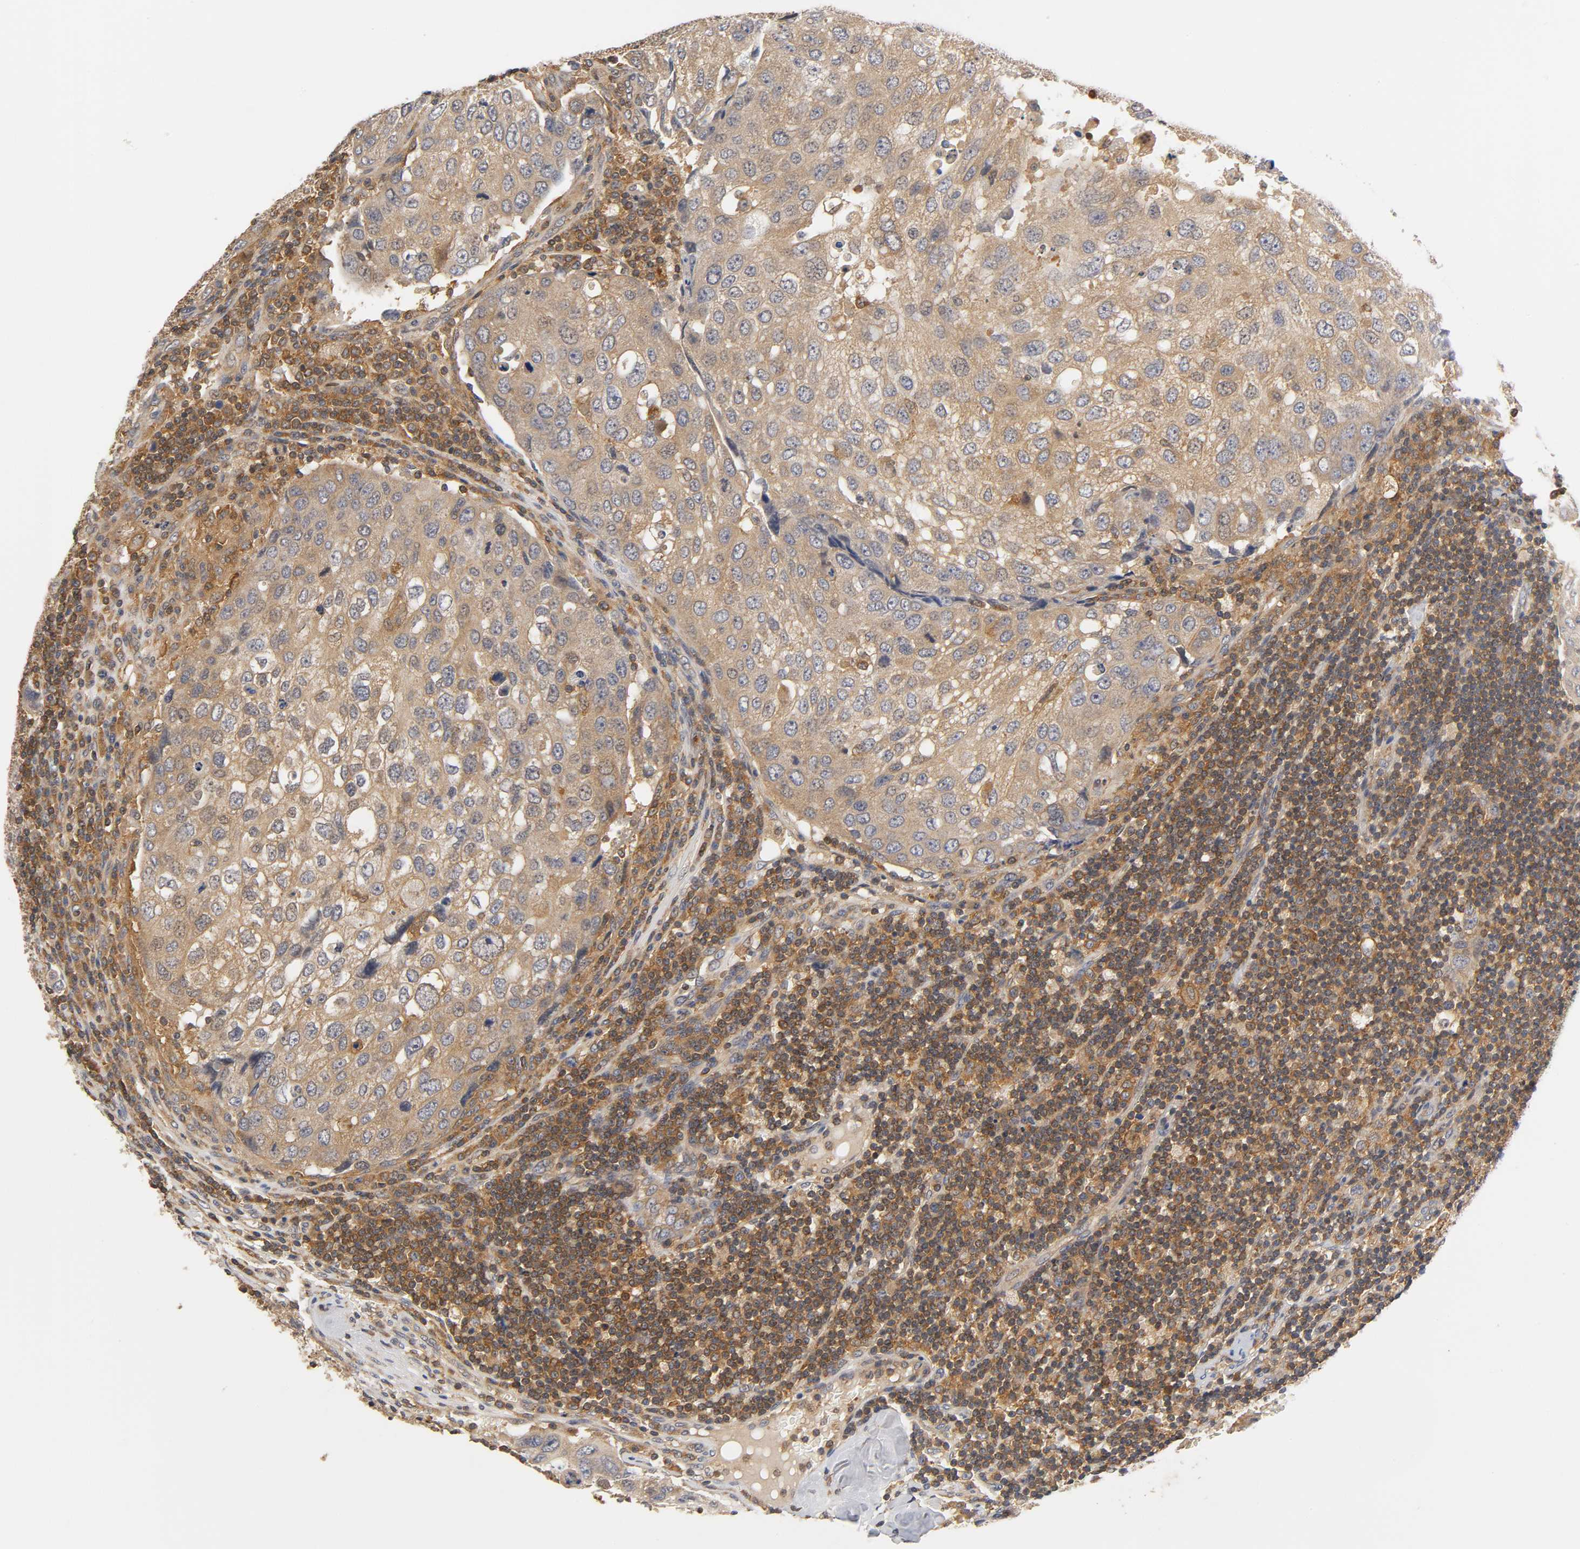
{"staining": {"intensity": "moderate", "quantity": ">75%", "location": "cytoplasmic/membranous"}, "tissue": "urothelial cancer", "cell_type": "Tumor cells", "image_type": "cancer", "snomed": [{"axis": "morphology", "description": "Urothelial carcinoma, High grade"}, {"axis": "topography", "description": "Lymph node"}, {"axis": "topography", "description": "Urinary bladder"}], "caption": "High-power microscopy captured an immunohistochemistry (IHC) image of urothelial cancer, revealing moderate cytoplasmic/membranous positivity in approximately >75% of tumor cells.", "gene": "ACTR2", "patient": {"sex": "male", "age": 51}}